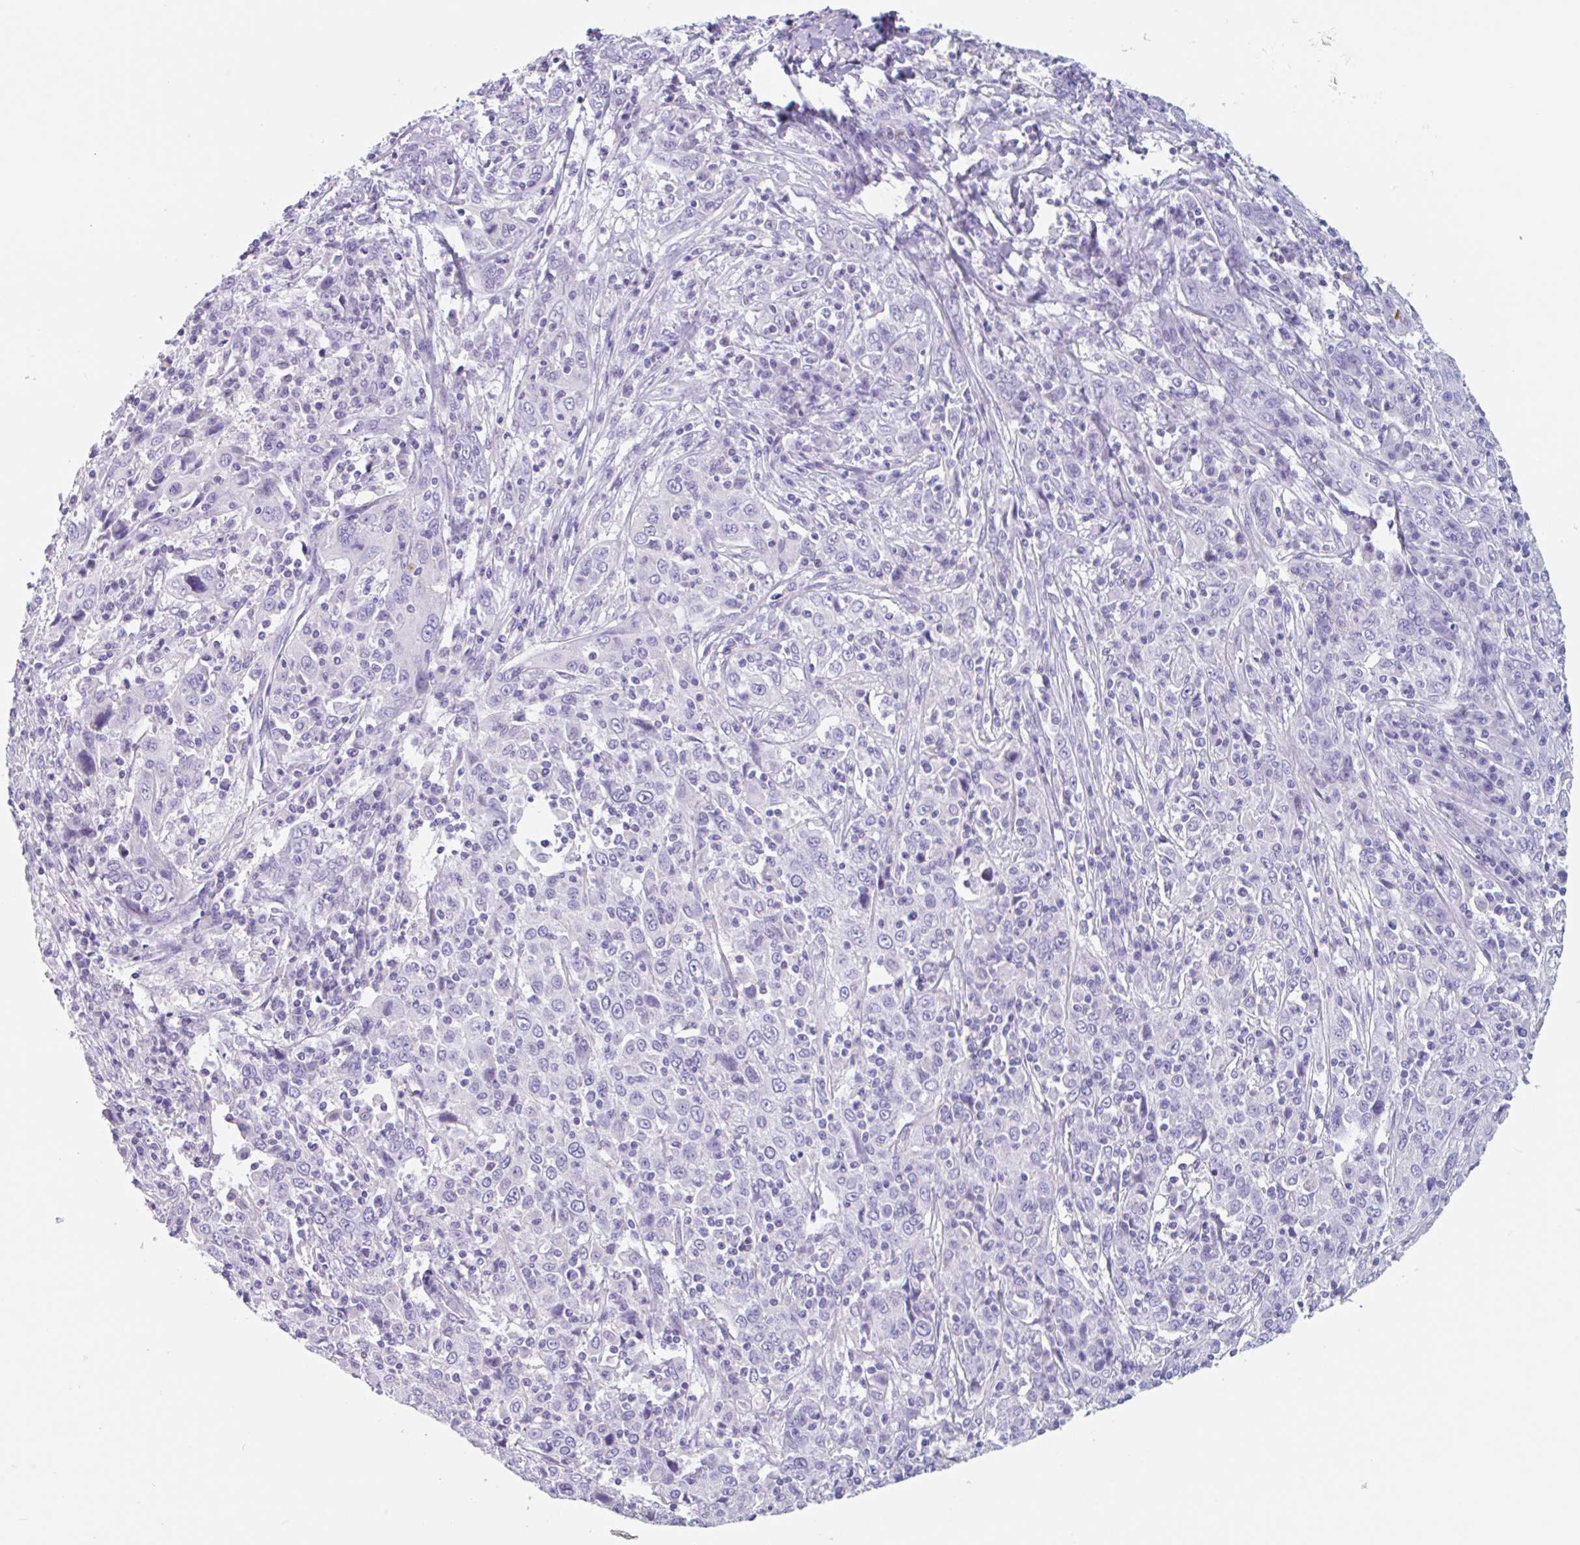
{"staining": {"intensity": "negative", "quantity": "none", "location": "none"}, "tissue": "cervical cancer", "cell_type": "Tumor cells", "image_type": "cancer", "snomed": [{"axis": "morphology", "description": "Squamous cell carcinoma, NOS"}, {"axis": "topography", "description": "Cervix"}], "caption": "DAB immunohistochemical staining of cervical cancer (squamous cell carcinoma) exhibits no significant expression in tumor cells. The staining was performed using DAB (3,3'-diaminobenzidine) to visualize the protein expression in brown, while the nuclei were stained in blue with hematoxylin (Magnification: 20x).", "gene": "EMC4", "patient": {"sex": "female", "age": 46}}